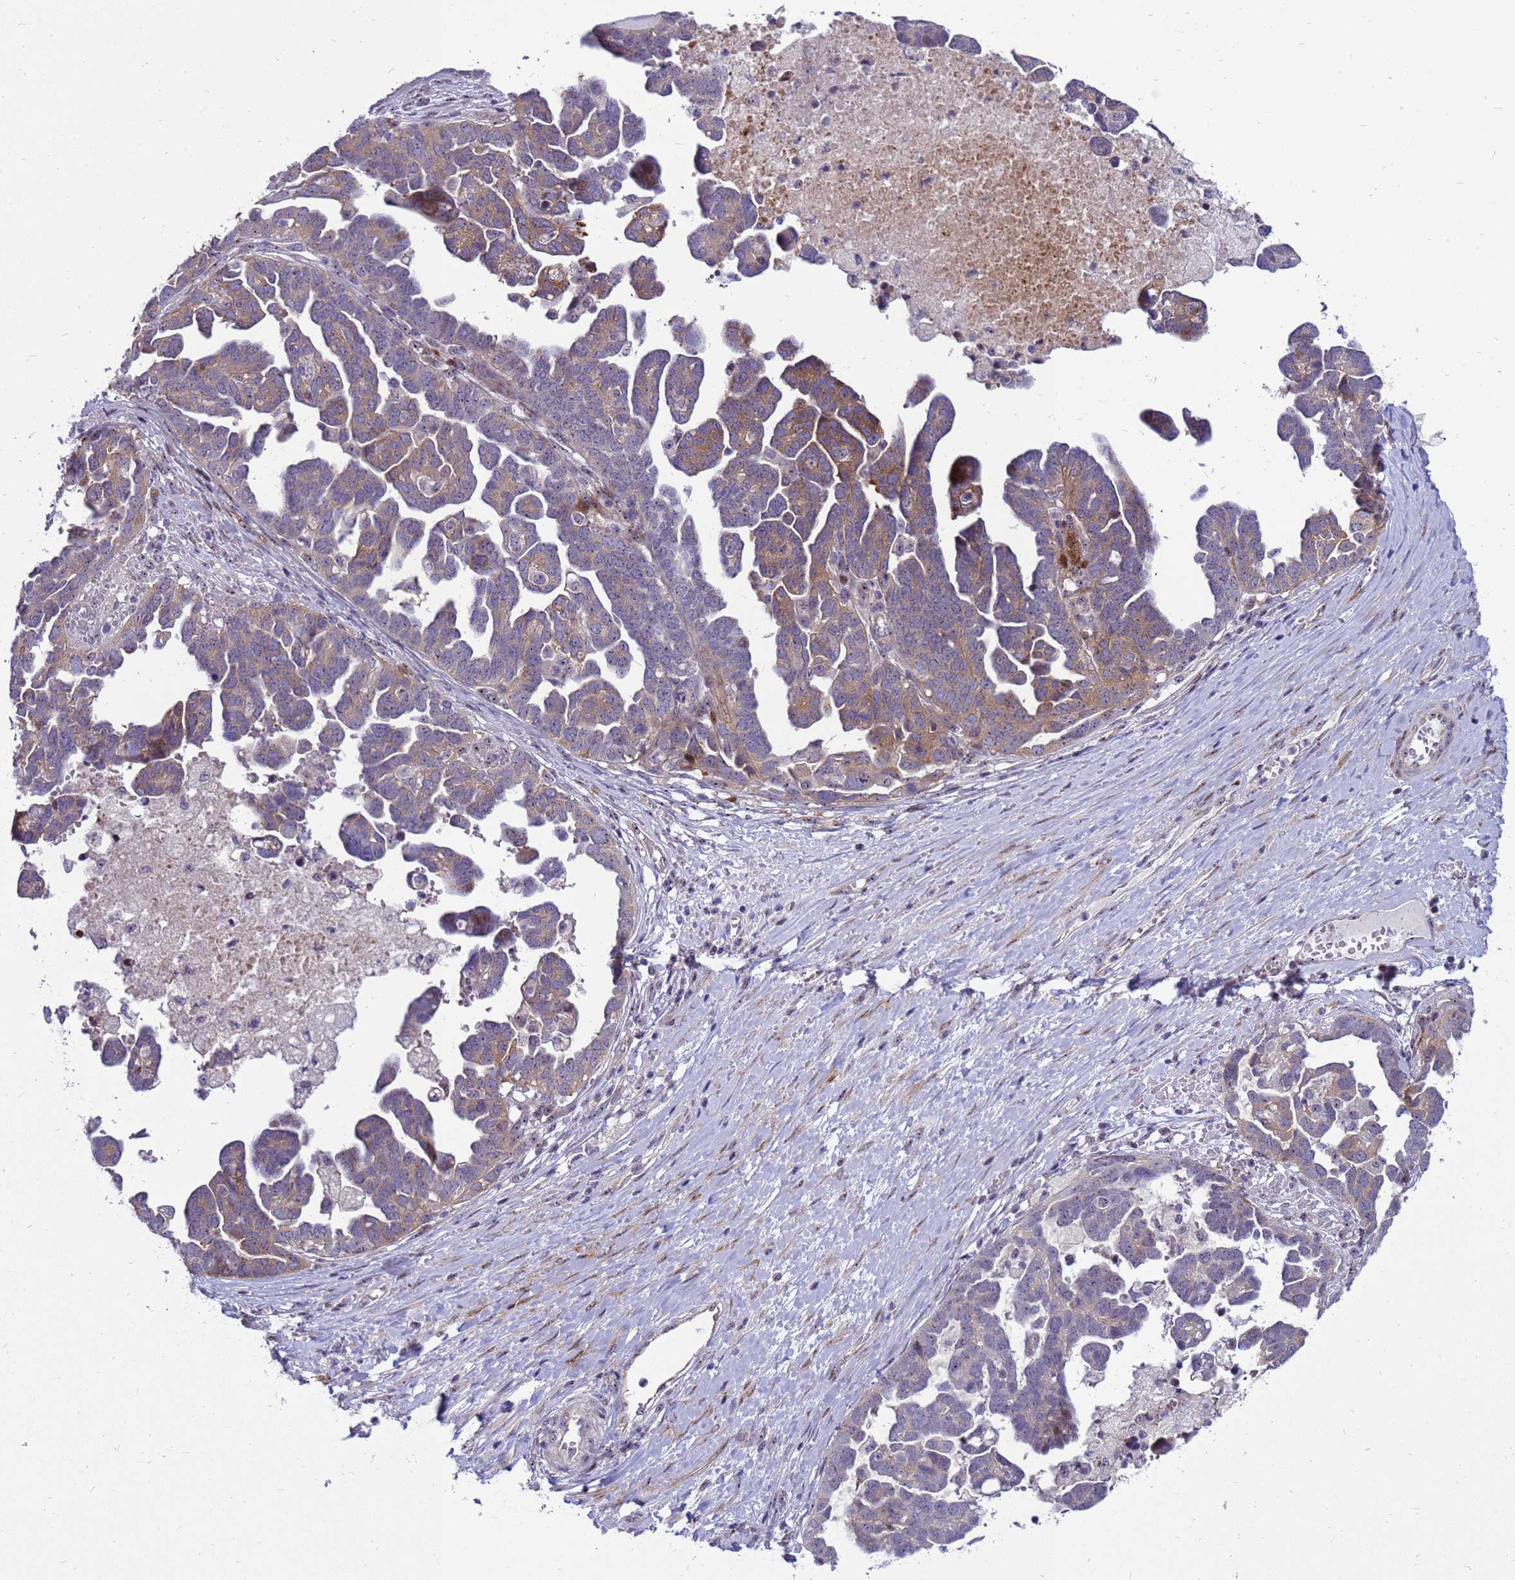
{"staining": {"intensity": "weak", "quantity": ">75%", "location": "cytoplasmic/membranous"}, "tissue": "ovarian cancer", "cell_type": "Tumor cells", "image_type": "cancer", "snomed": [{"axis": "morphology", "description": "Cystadenocarcinoma, serous, NOS"}, {"axis": "topography", "description": "Ovary"}], "caption": "This photomicrograph displays ovarian serous cystadenocarcinoma stained with immunohistochemistry (IHC) to label a protein in brown. The cytoplasmic/membranous of tumor cells show weak positivity for the protein. Nuclei are counter-stained blue.", "gene": "RSPO1", "patient": {"sex": "female", "age": 54}}